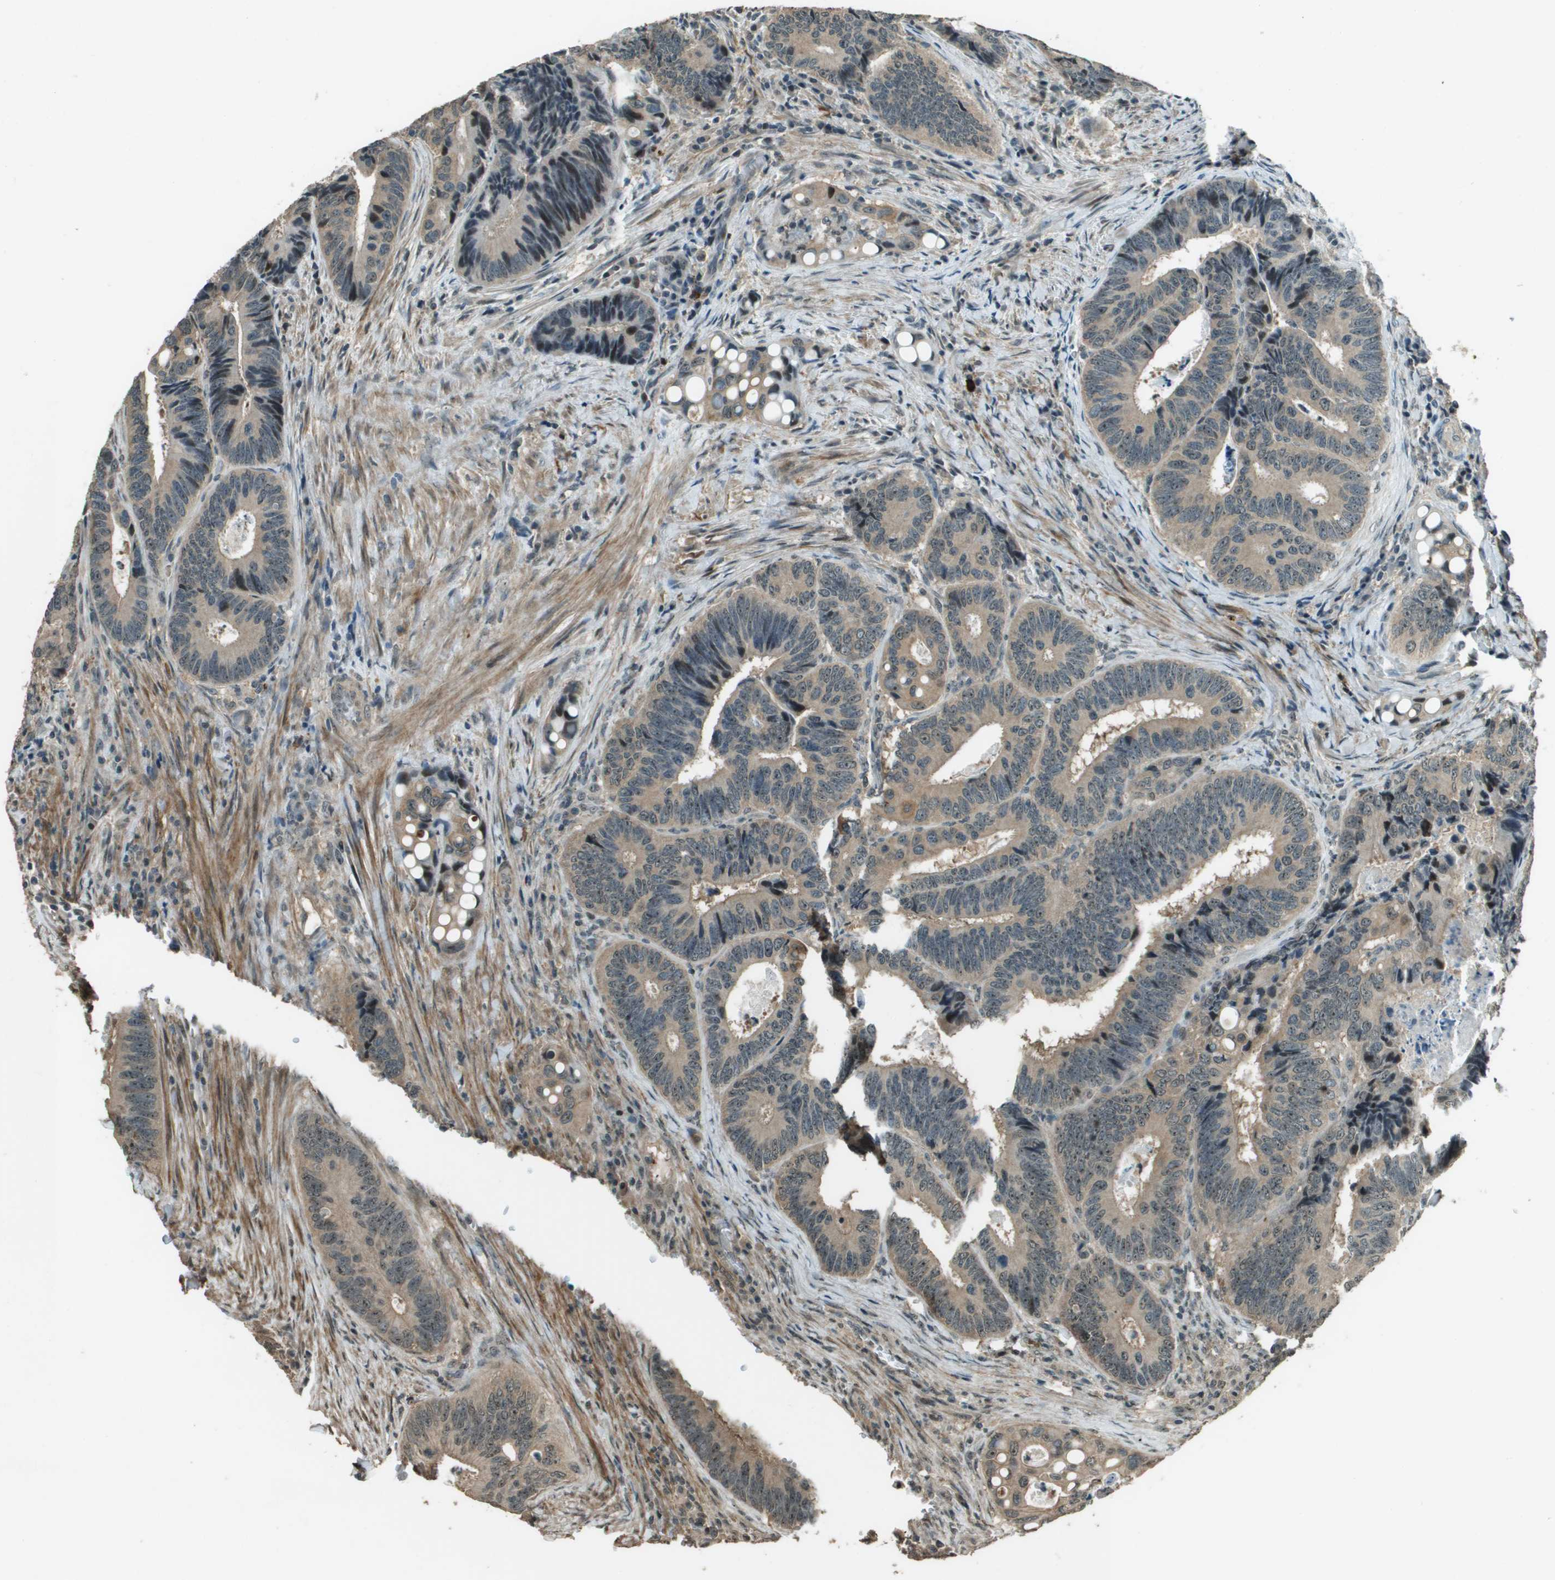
{"staining": {"intensity": "weak", "quantity": ">75%", "location": "cytoplasmic/membranous"}, "tissue": "colorectal cancer", "cell_type": "Tumor cells", "image_type": "cancer", "snomed": [{"axis": "morphology", "description": "Inflammation, NOS"}, {"axis": "morphology", "description": "Adenocarcinoma, NOS"}, {"axis": "topography", "description": "Colon"}], "caption": "Immunohistochemistry of adenocarcinoma (colorectal) exhibits low levels of weak cytoplasmic/membranous expression in about >75% of tumor cells. The protein of interest is shown in brown color, while the nuclei are stained blue.", "gene": "SDC3", "patient": {"sex": "male", "age": 72}}